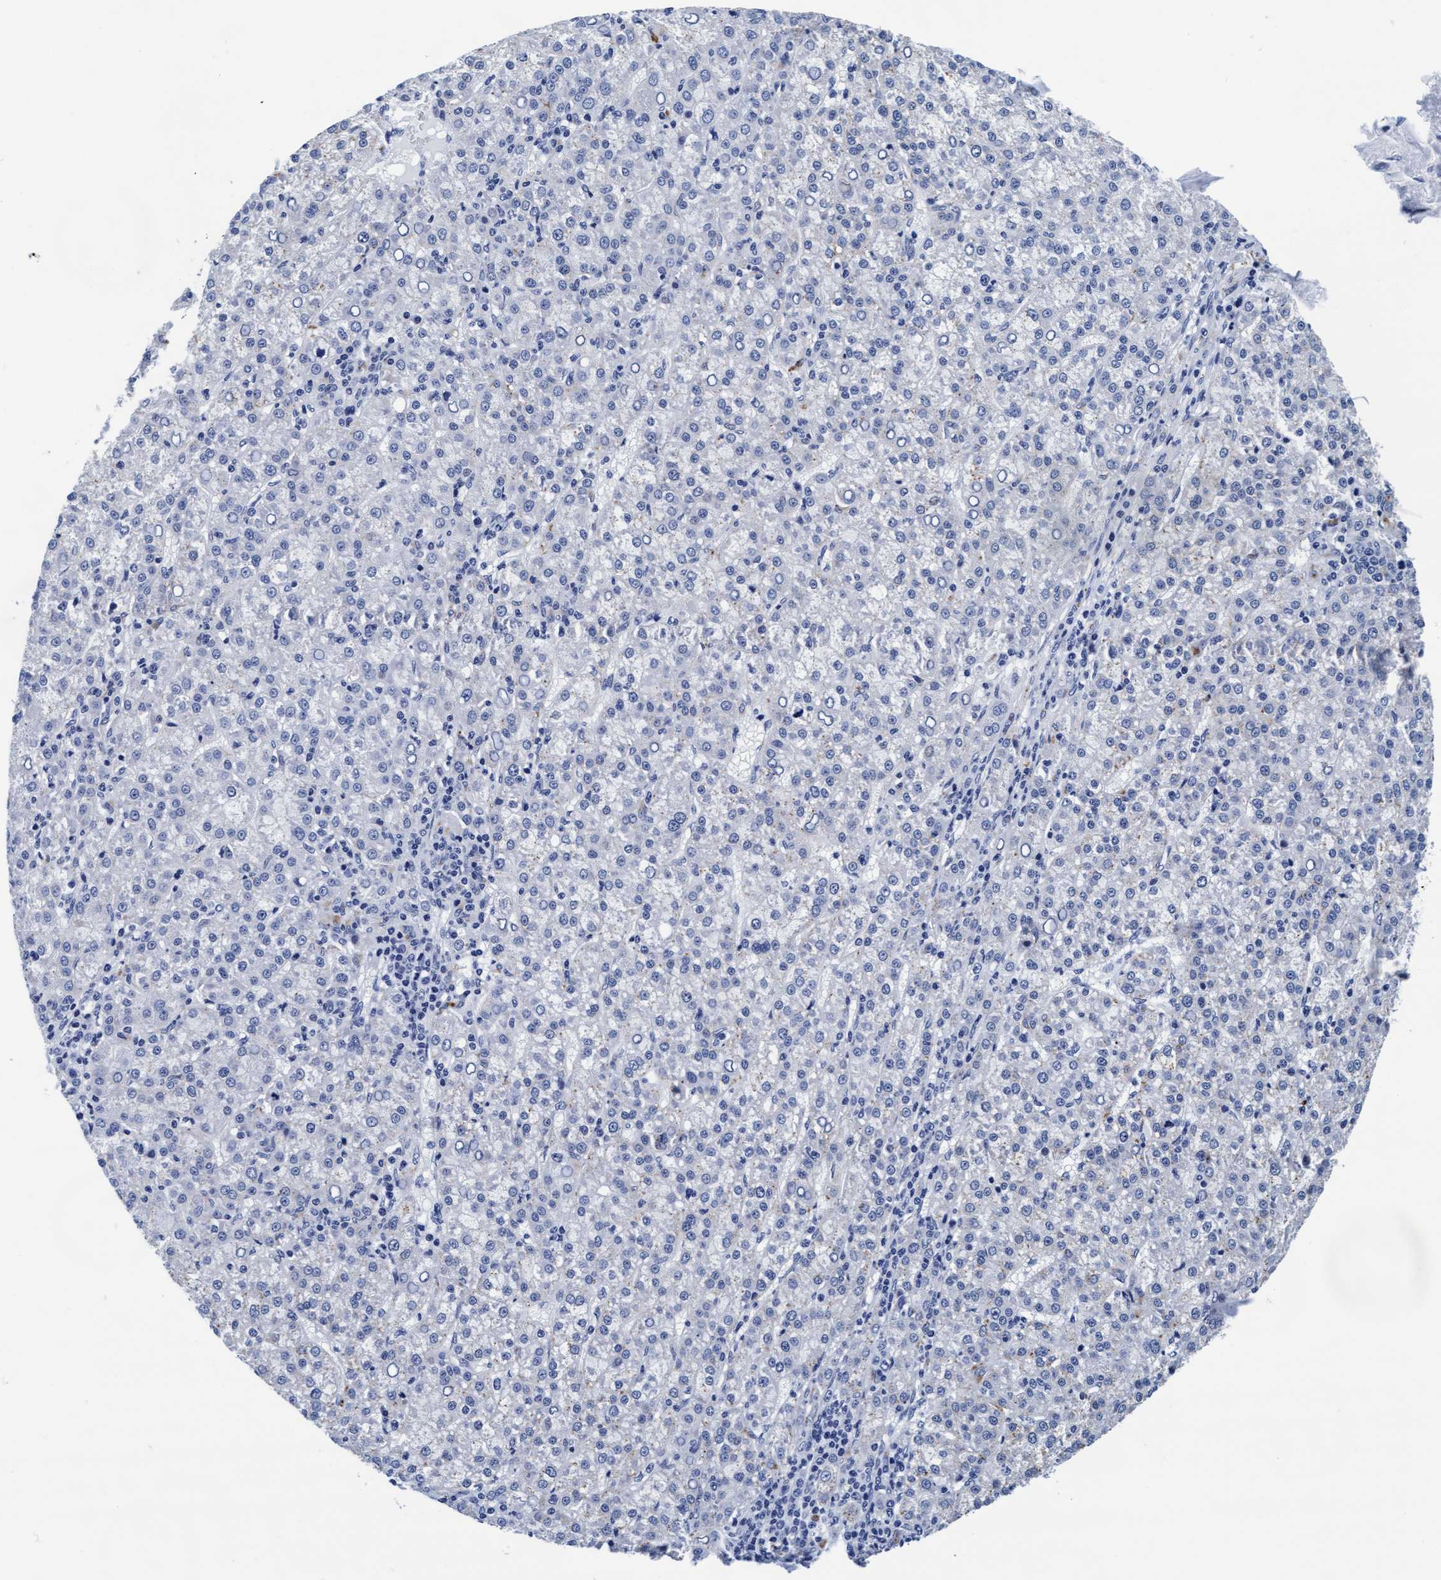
{"staining": {"intensity": "negative", "quantity": "none", "location": "none"}, "tissue": "liver cancer", "cell_type": "Tumor cells", "image_type": "cancer", "snomed": [{"axis": "morphology", "description": "Carcinoma, Hepatocellular, NOS"}, {"axis": "topography", "description": "Liver"}], "caption": "There is no significant expression in tumor cells of liver cancer (hepatocellular carcinoma).", "gene": "ARSG", "patient": {"sex": "female", "age": 58}}